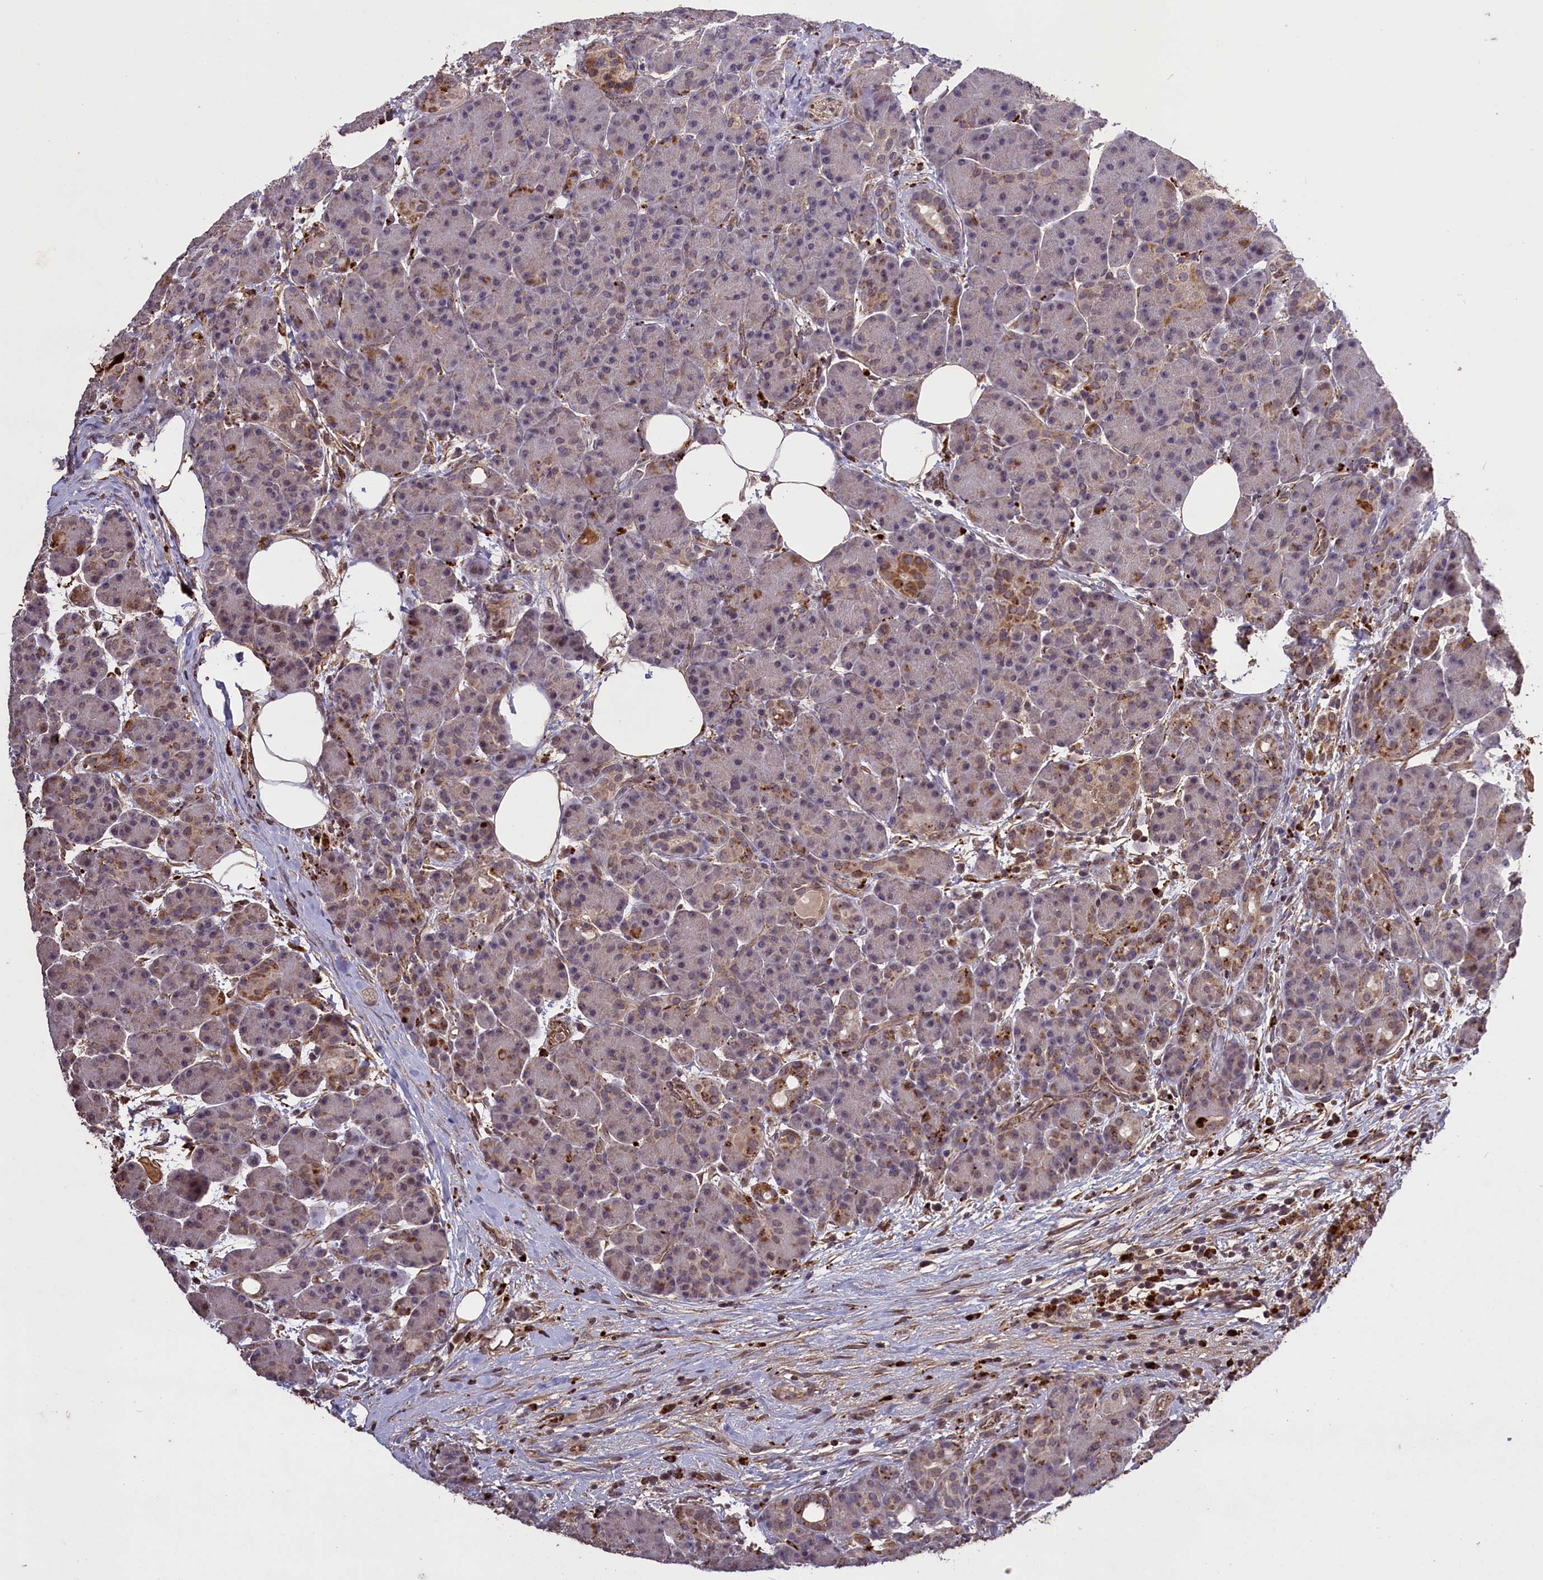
{"staining": {"intensity": "moderate", "quantity": "<25%", "location": "cytoplasmic/membranous"}, "tissue": "pancreas", "cell_type": "Exocrine glandular cells", "image_type": "normal", "snomed": [{"axis": "morphology", "description": "Normal tissue, NOS"}, {"axis": "topography", "description": "Pancreas"}], "caption": "Moderate cytoplasmic/membranous protein expression is present in about <25% of exocrine glandular cells in pancreas.", "gene": "CLRN2", "patient": {"sex": "male", "age": 63}}